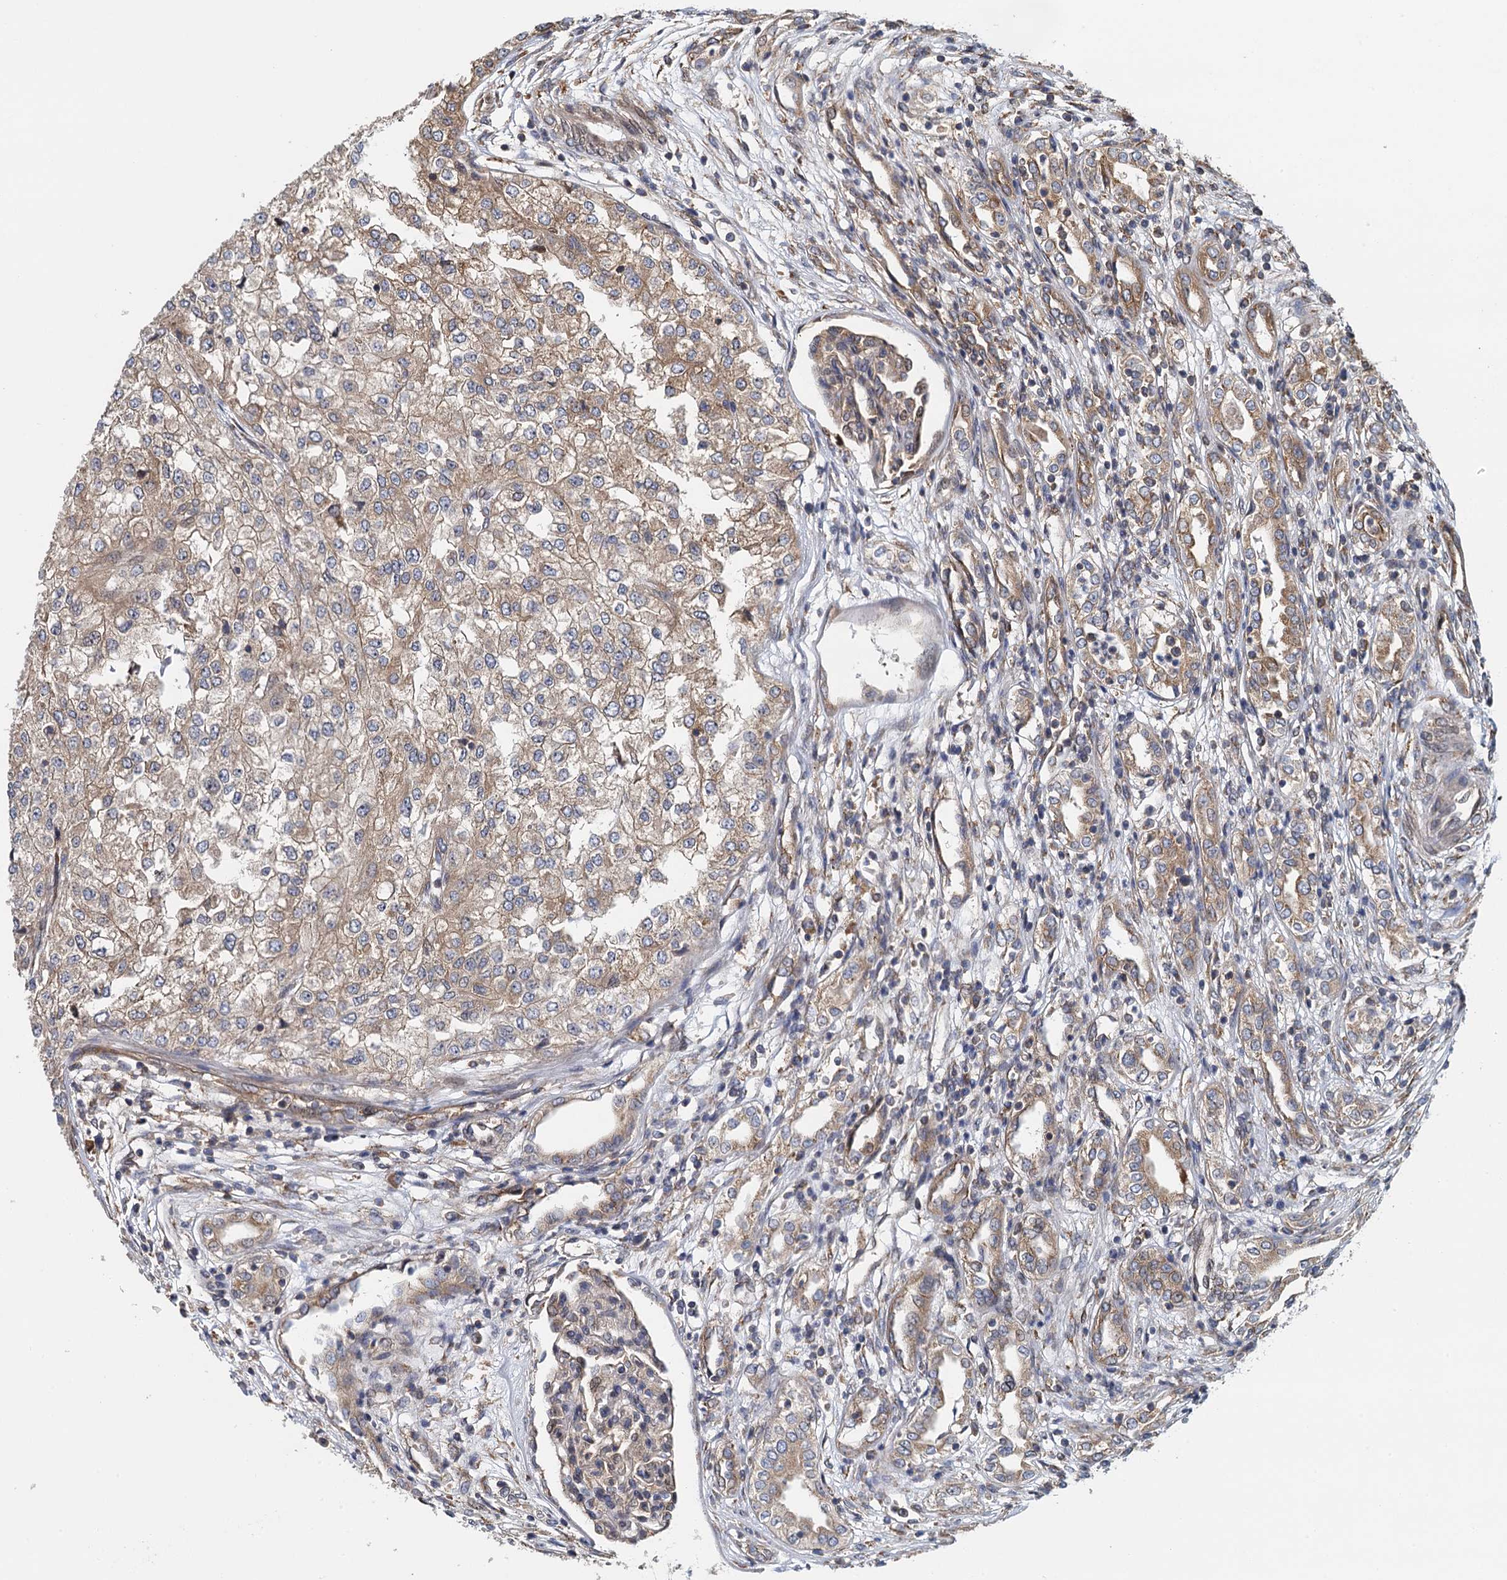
{"staining": {"intensity": "weak", "quantity": ">75%", "location": "cytoplasmic/membranous"}, "tissue": "renal cancer", "cell_type": "Tumor cells", "image_type": "cancer", "snomed": [{"axis": "morphology", "description": "Adenocarcinoma, NOS"}, {"axis": "topography", "description": "Kidney"}], "caption": "An immunohistochemistry histopathology image of tumor tissue is shown. Protein staining in brown highlights weak cytoplasmic/membranous positivity in adenocarcinoma (renal) within tumor cells.", "gene": "MDM1", "patient": {"sex": "female", "age": 54}}